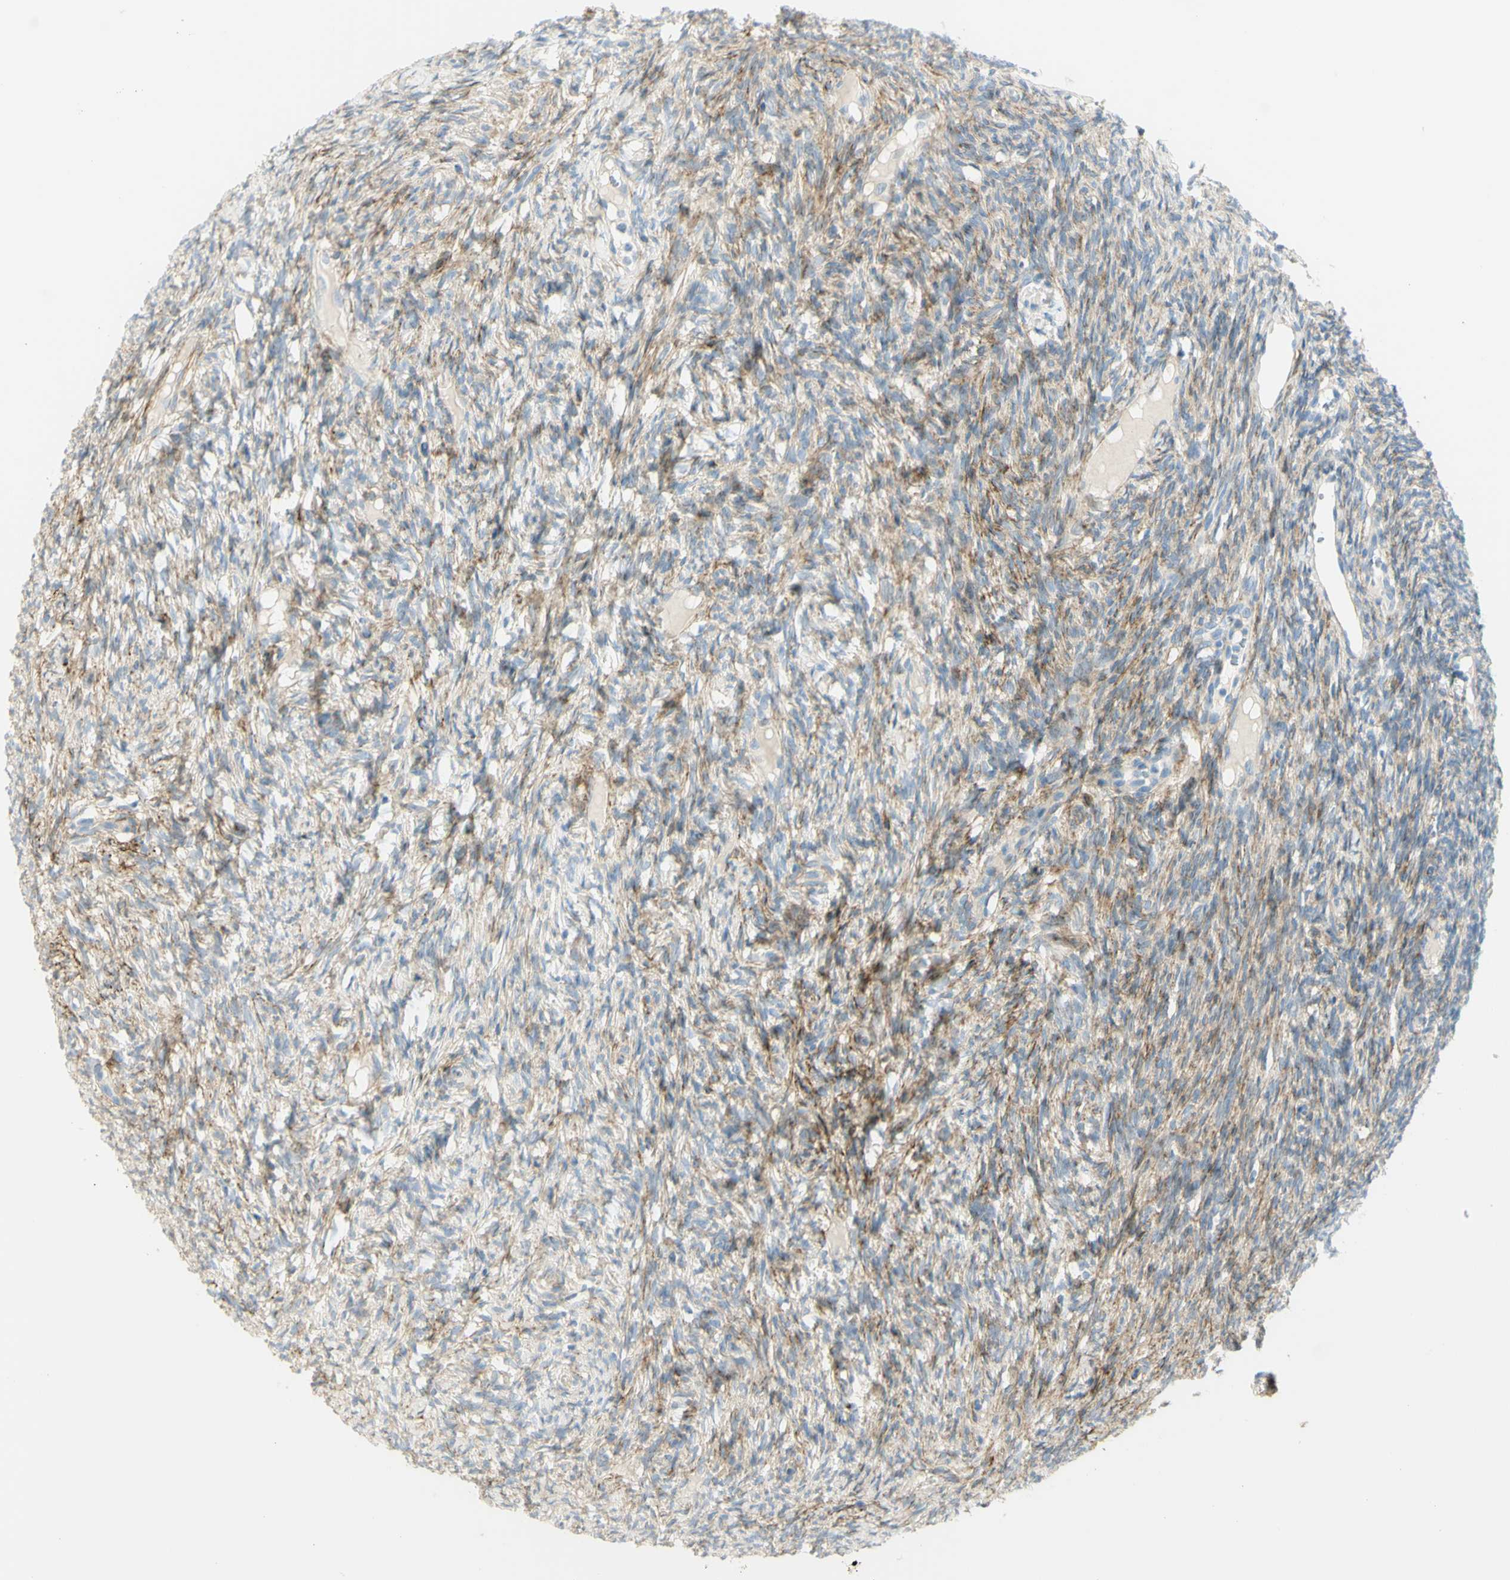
{"staining": {"intensity": "moderate", "quantity": "25%-75%", "location": "cytoplasmic/membranous"}, "tissue": "ovary", "cell_type": "Ovarian stroma cells", "image_type": "normal", "snomed": [{"axis": "morphology", "description": "Normal tissue, NOS"}, {"axis": "topography", "description": "Ovary"}], "caption": "Moderate cytoplasmic/membranous positivity for a protein is identified in approximately 25%-75% of ovarian stroma cells of unremarkable ovary using immunohistochemistry (IHC).", "gene": "GCNT3", "patient": {"sex": "female", "age": 33}}